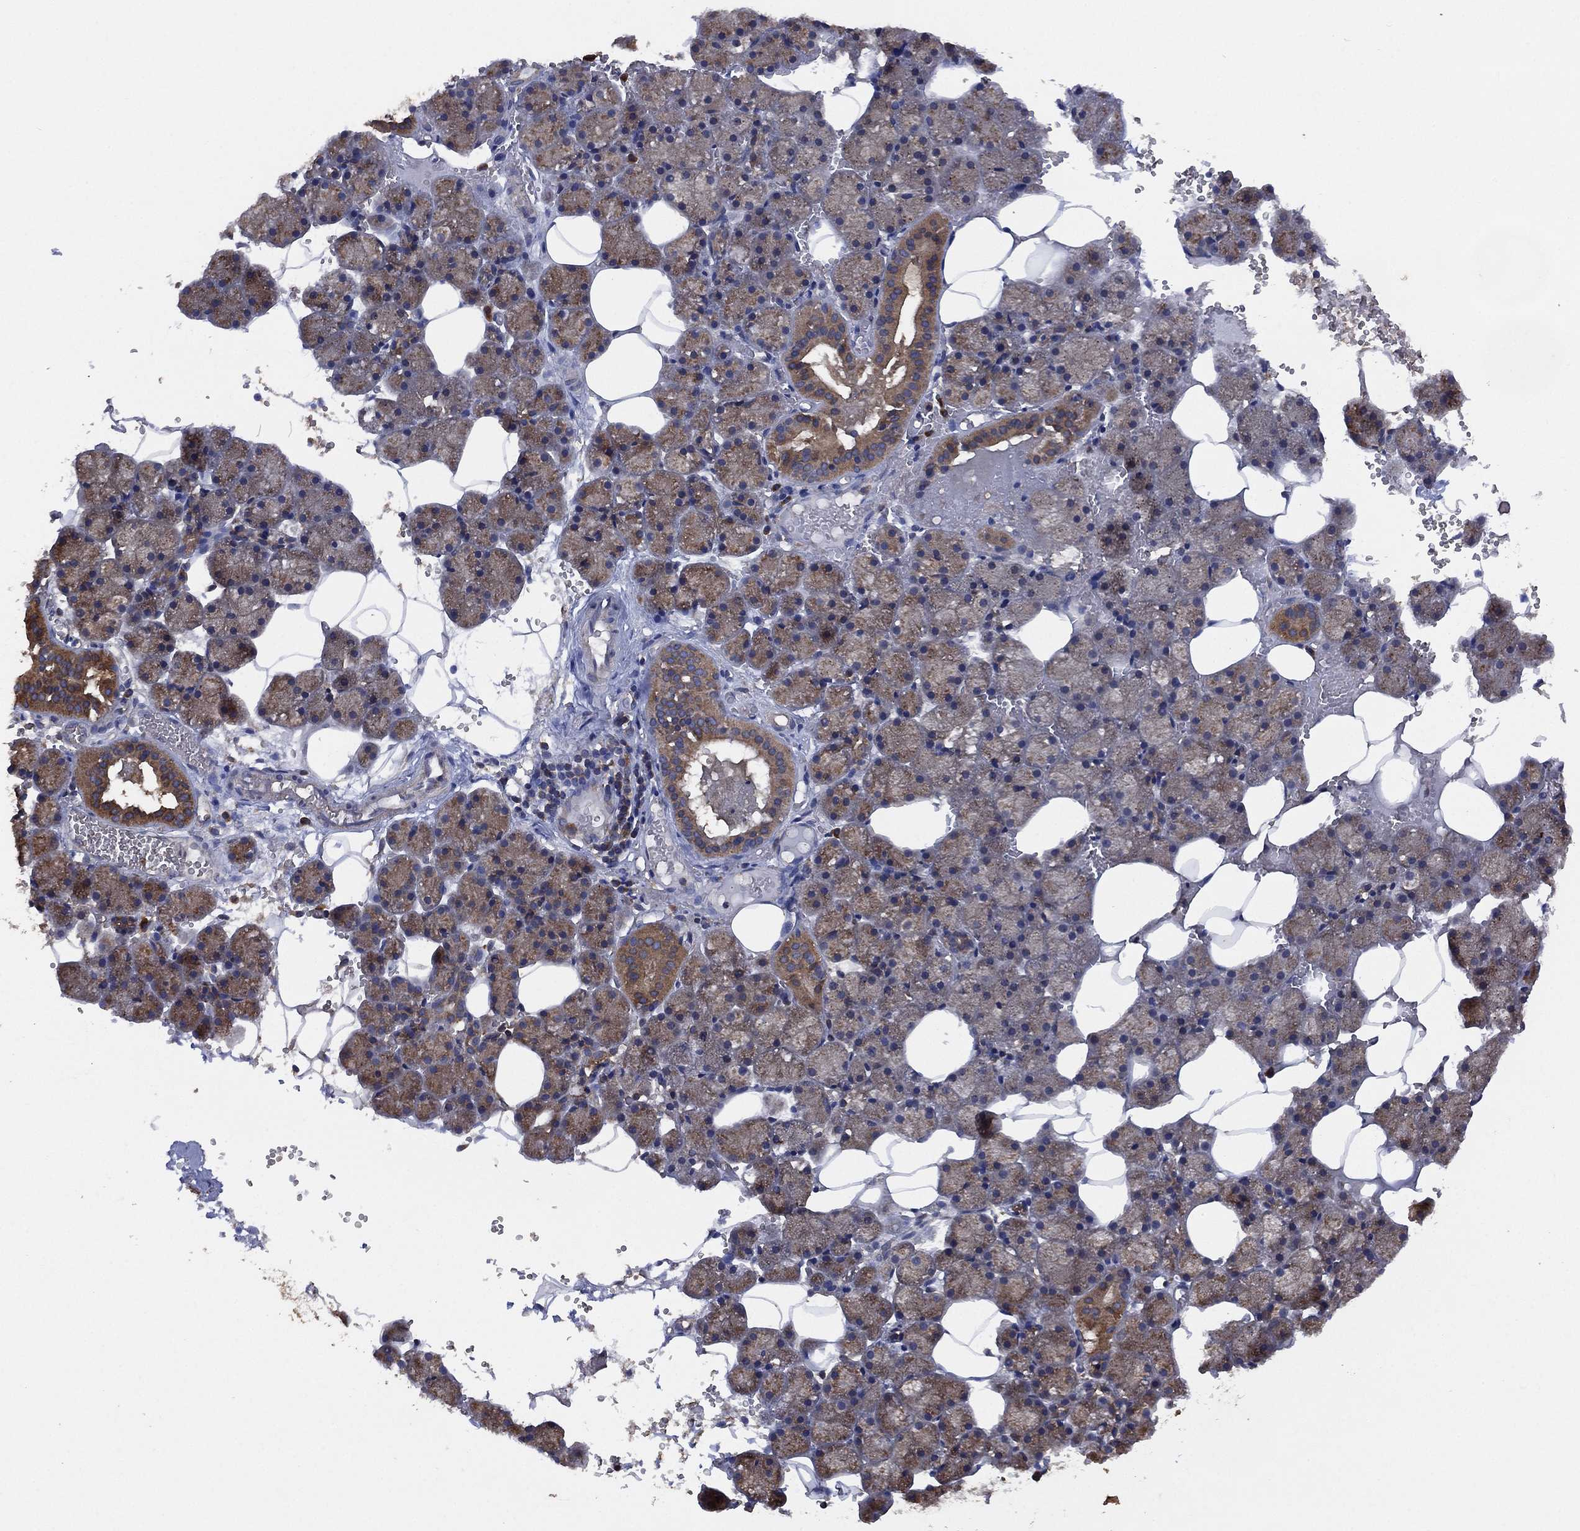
{"staining": {"intensity": "moderate", "quantity": ">75%", "location": "cytoplasmic/membranous"}, "tissue": "salivary gland", "cell_type": "Glandular cells", "image_type": "normal", "snomed": [{"axis": "morphology", "description": "Normal tissue, NOS"}, {"axis": "topography", "description": "Salivary gland"}], "caption": "High-power microscopy captured an immunohistochemistry (IHC) histopathology image of unremarkable salivary gland, revealing moderate cytoplasmic/membranous staining in about >75% of glandular cells. (DAB (3,3'-diaminobenzidine) IHC, brown staining for protein, blue staining for nuclei).", "gene": "LIMD1", "patient": {"sex": "male", "age": 38}}